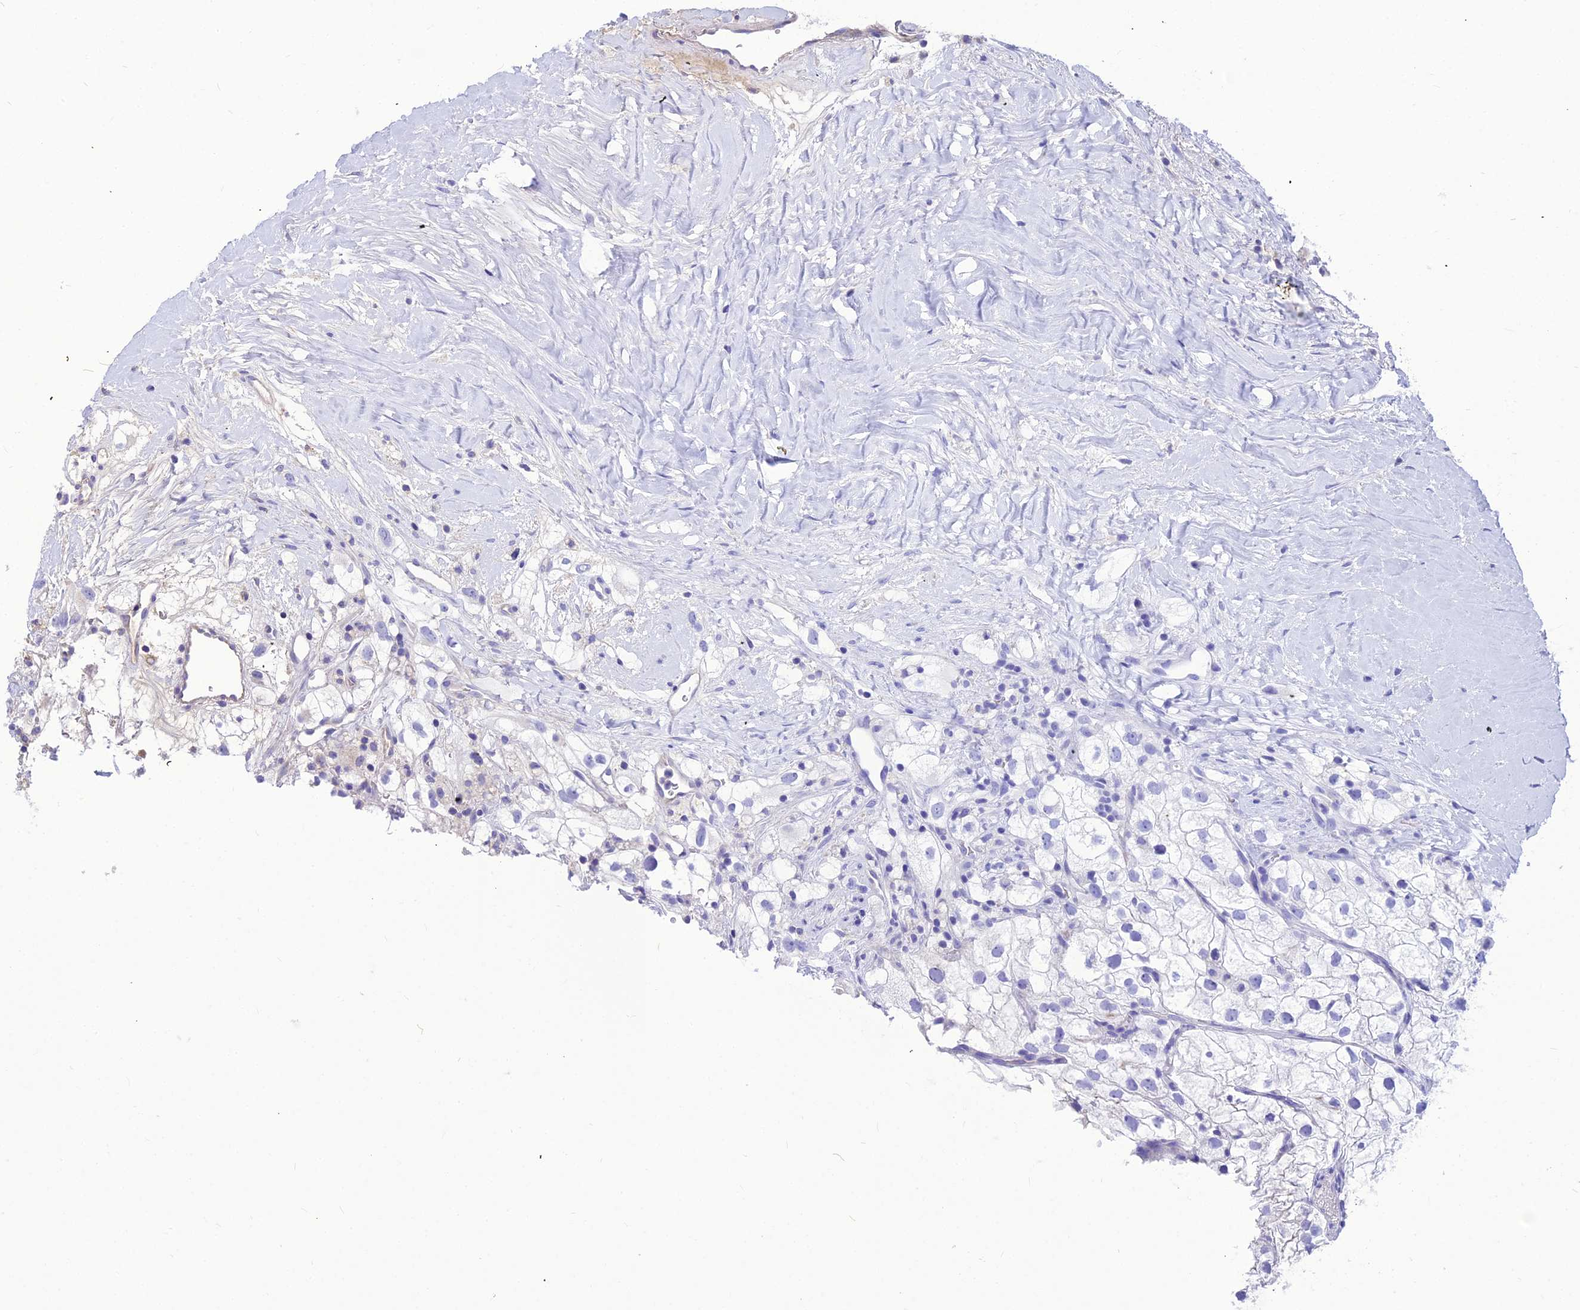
{"staining": {"intensity": "negative", "quantity": "none", "location": "none"}, "tissue": "renal cancer", "cell_type": "Tumor cells", "image_type": "cancer", "snomed": [{"axis": "morphology", "description": "Adenocarcinoma, NOS"}, {"axis": "topography", "description": "Kidney"}], "caption": "Tumor cells show no significant protein positivity in adenocarcinoma (renal).", "gene": "ASPHD1", "patient": {"sex": "male", "age": 59}}